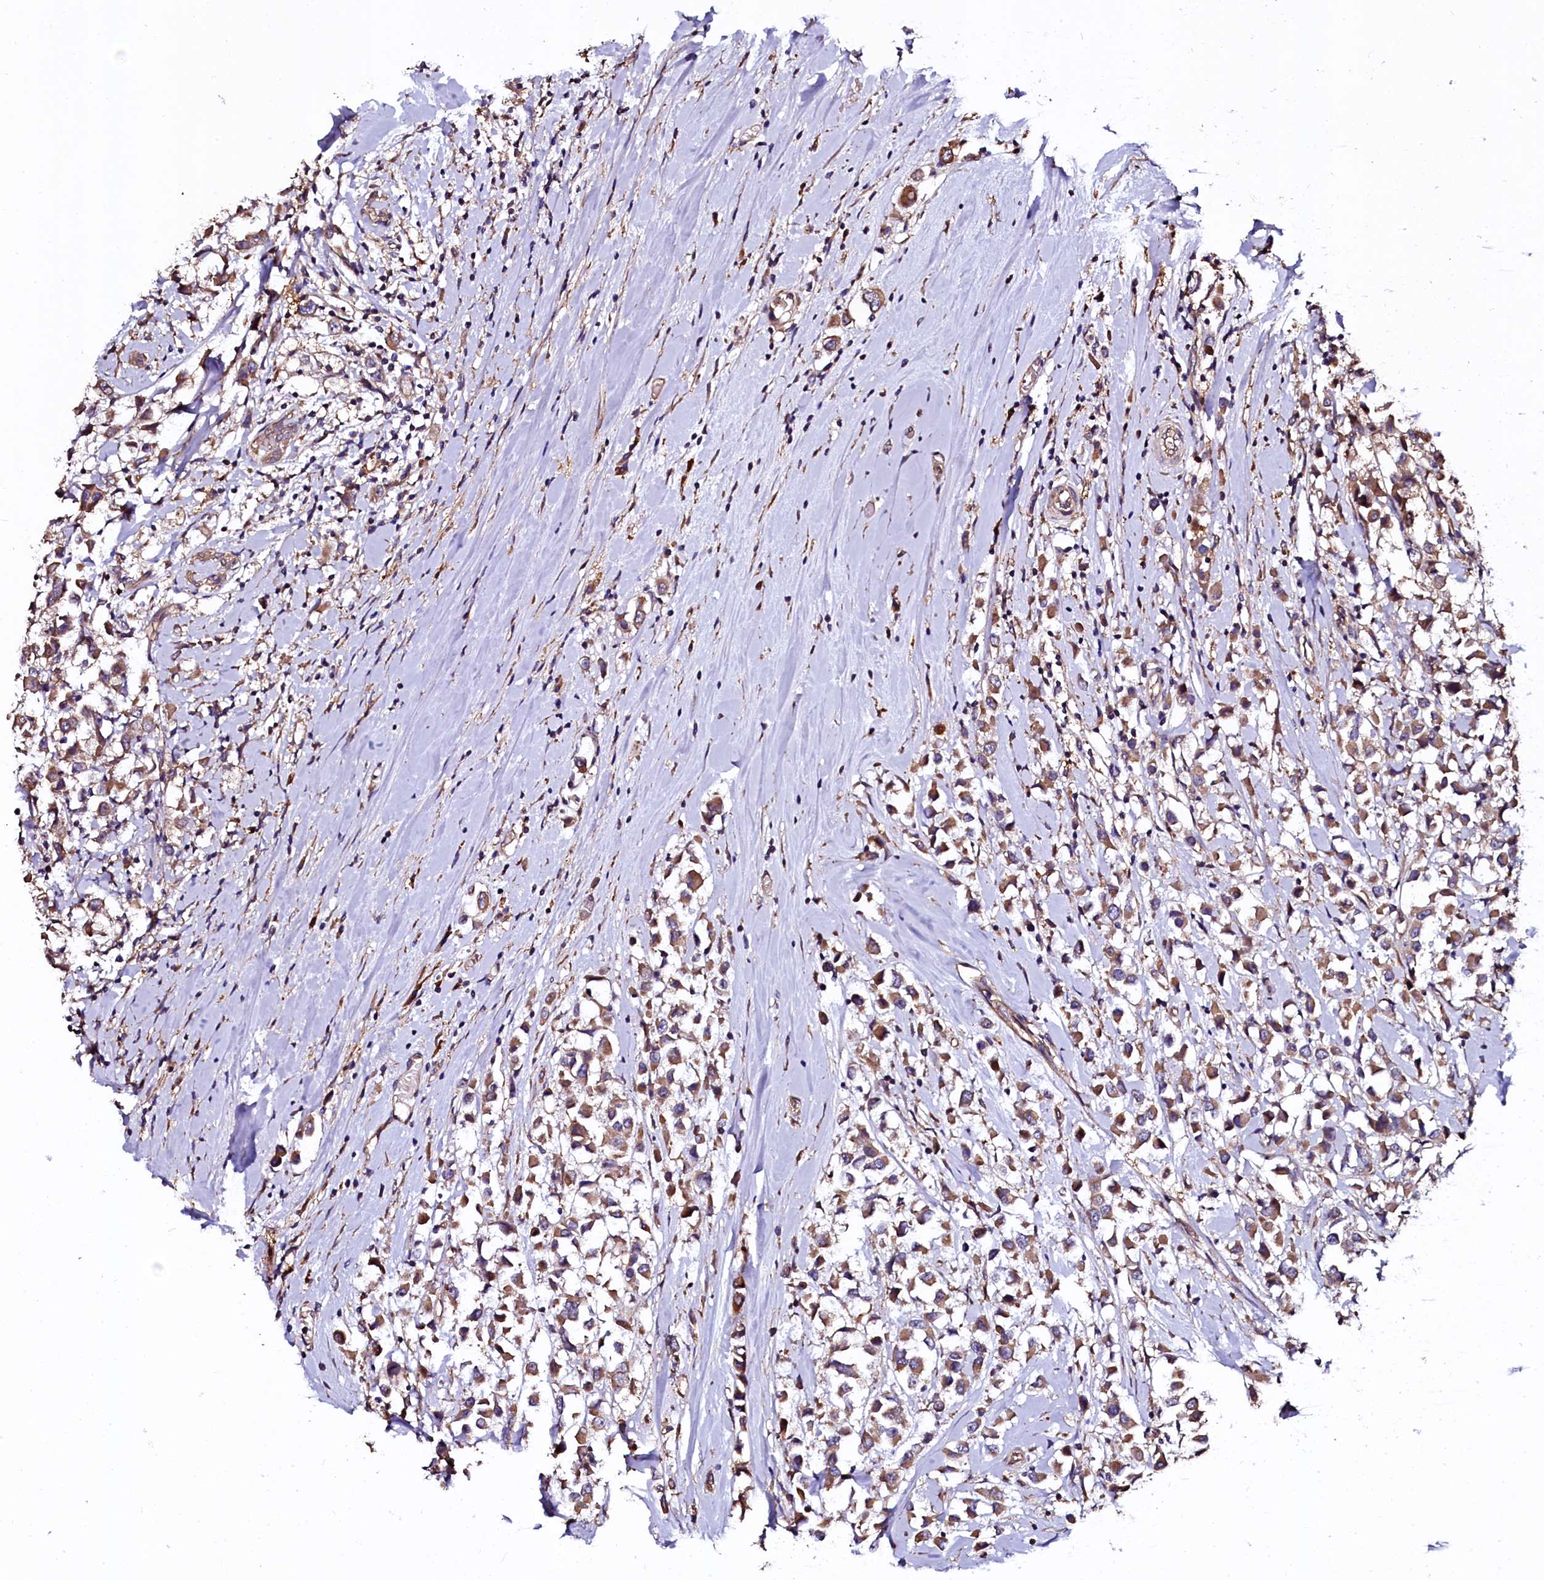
{"staining": {"intensity": "moderate", "quantity": ">75%", "location": "cytoplasmic/membranous"}, "tissue": "breast cancer", "cell_type": "Tumor cells", "image_type": "cancer", "snomed": [{"axis": "morphology", "description": "Duct carcinoma"}, {"axis": "topography", "description": "Breast"}], "caption": "Breast cancer (infiltrating ductal carcinoma) stained with a protein marker displays moderate staining in tumor cells.", "gene": "APPL2", "patient": {"sex": "female", "age": 61}}